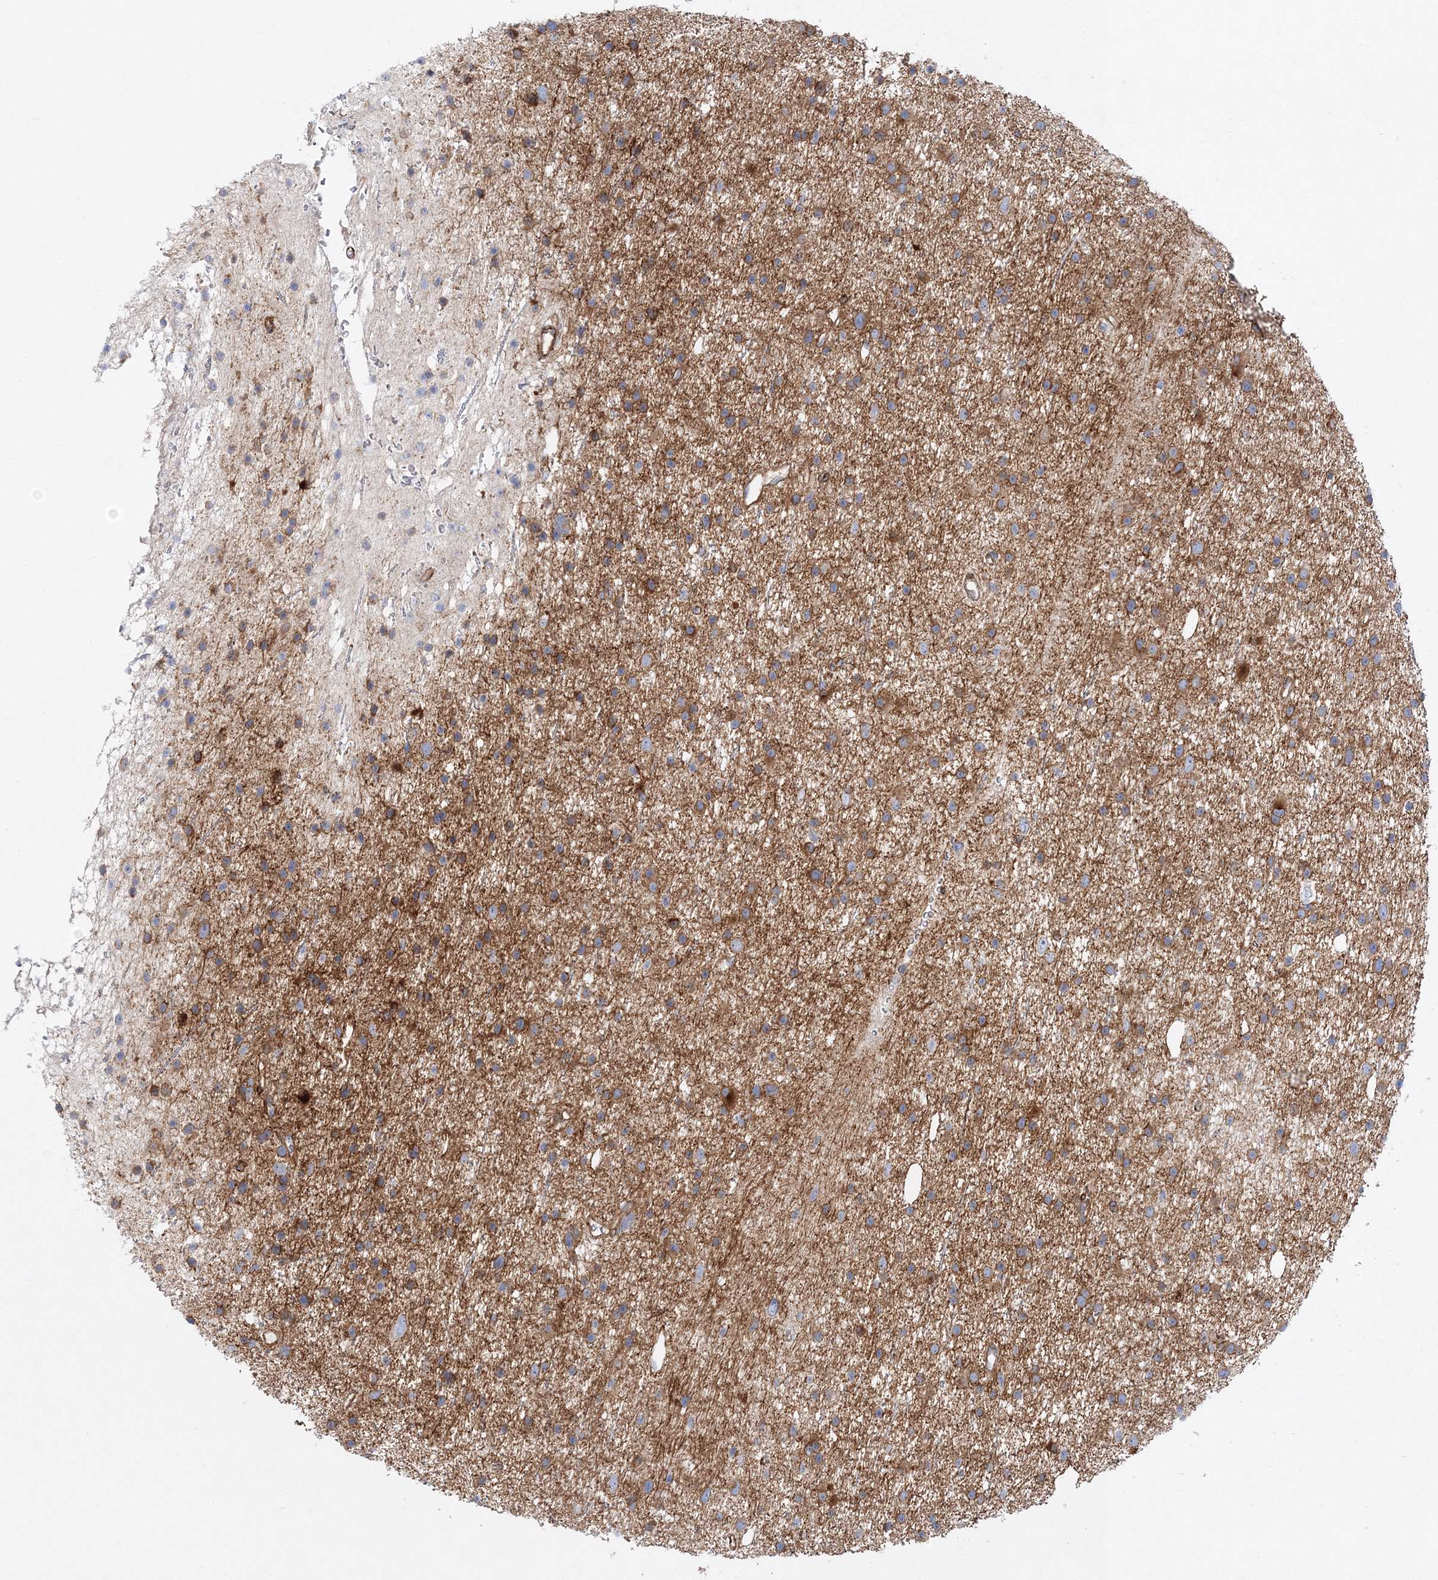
{"staining": {"intensity": "moderate", "quantity": ">75%", "location": "cytoplasmic/membranous"}, "tissue": "glioma", "cell_type": "Tumor cells", "image_type": "cancer", "snomed": [{"axis": "morphology", "description": "Glioma, malignant, Low grade"}, {"axis": "topography", "description": "Cerebral cortex"}], "caption": "Immunohistochemical staining of human glioma displays medium levels of moderate cytoplasmic/membranous staining in approximately >75% of tumor cells.", "gene": "ZFYVE16", "patient": {"sex": "female", "age": 39}}